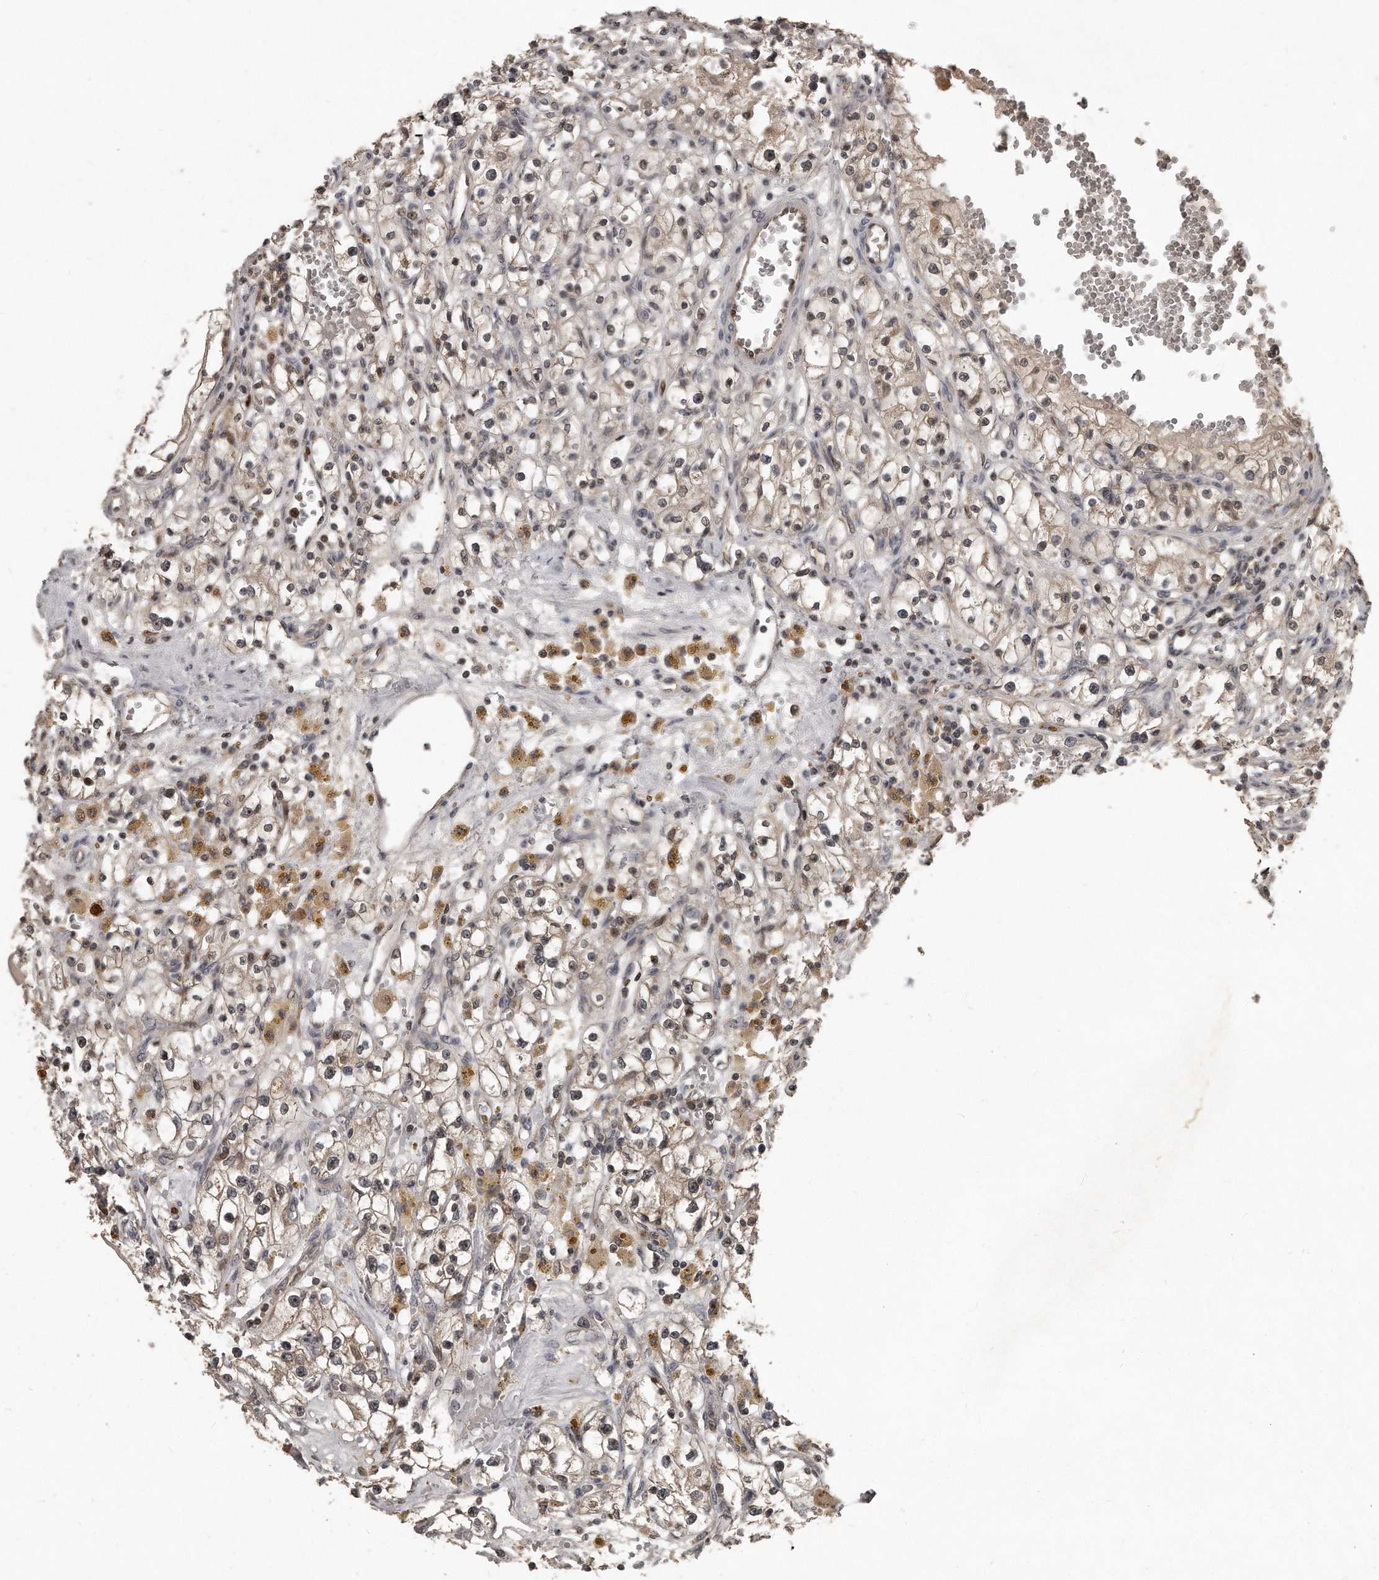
{"staining": {"intensity": "negative", "quantity": "none", "location": "none"}, "tissue": "renal cancer", "cell_type": "Tumor cells", "image_type": "cancer", "snomed": [{"axis": "morphology", "description": "Adenocarcinoma, NOS"}, {"axis": "topography", "description": "Kidney"}], "caption": "DAB immunohistochemical staining of human renal adenocarcinoma demonstrates no significant positivity in tumor cells.", "gene": "GCH1", "patient": {"sex": "male", "age": 56}}